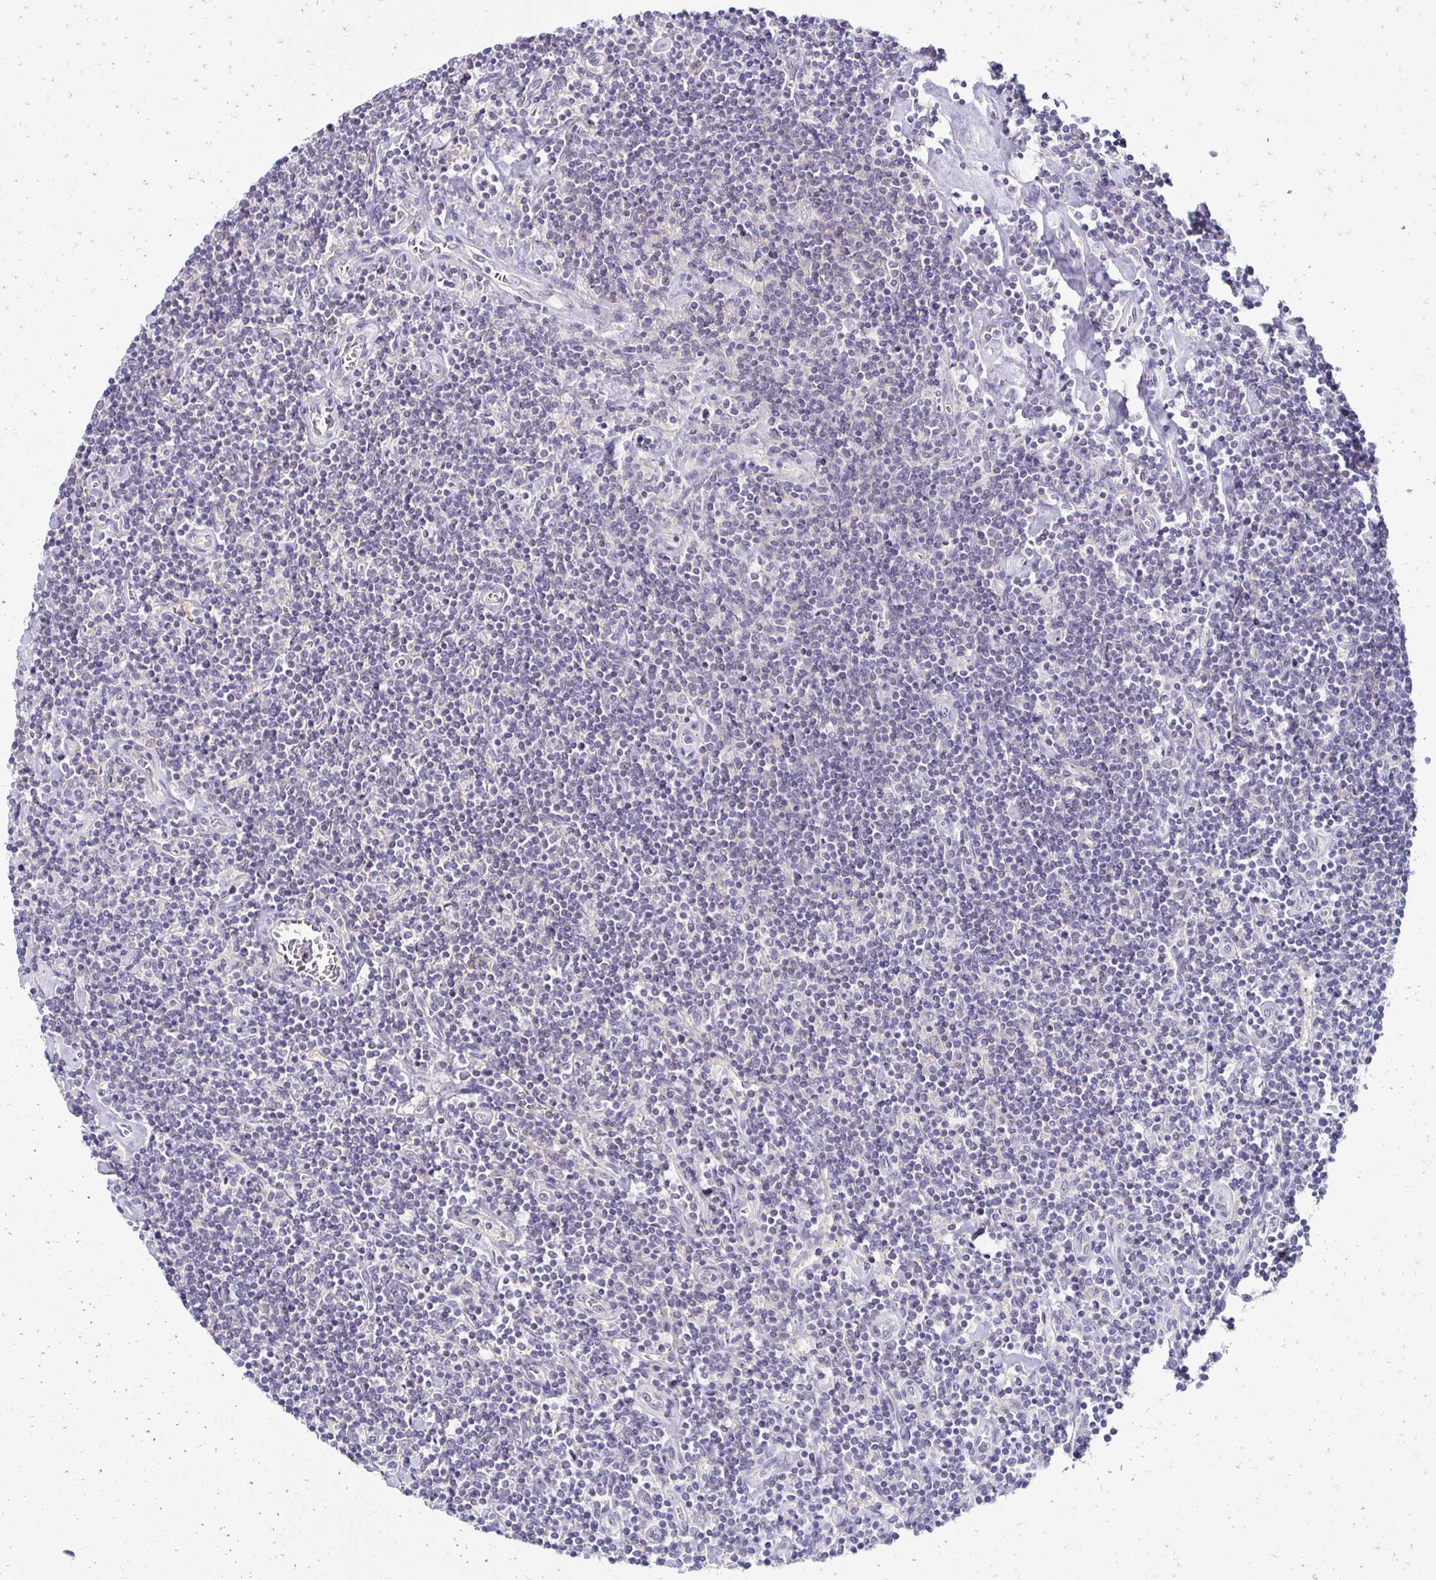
{"staining": {"intensity": "negative", "quantity": "none", "location": "none"}, "tissue": "lymphoma", "cell_type": "Tumor cells", "image_type": "cancer", "snomed": [{"axis": "morphology", "description": "Hodgkin's disease, NOS"}, {"axis": "topography", "description": "Lymph node"}], "caption": "DAB immunohistochemical staining of Hodgkin's disease demonstrates no significant positivity in tumor cells. Nuclei are stained in blue.", "gene": "C1QTNF2", "patient": {"sex": "male", "age": 40}}